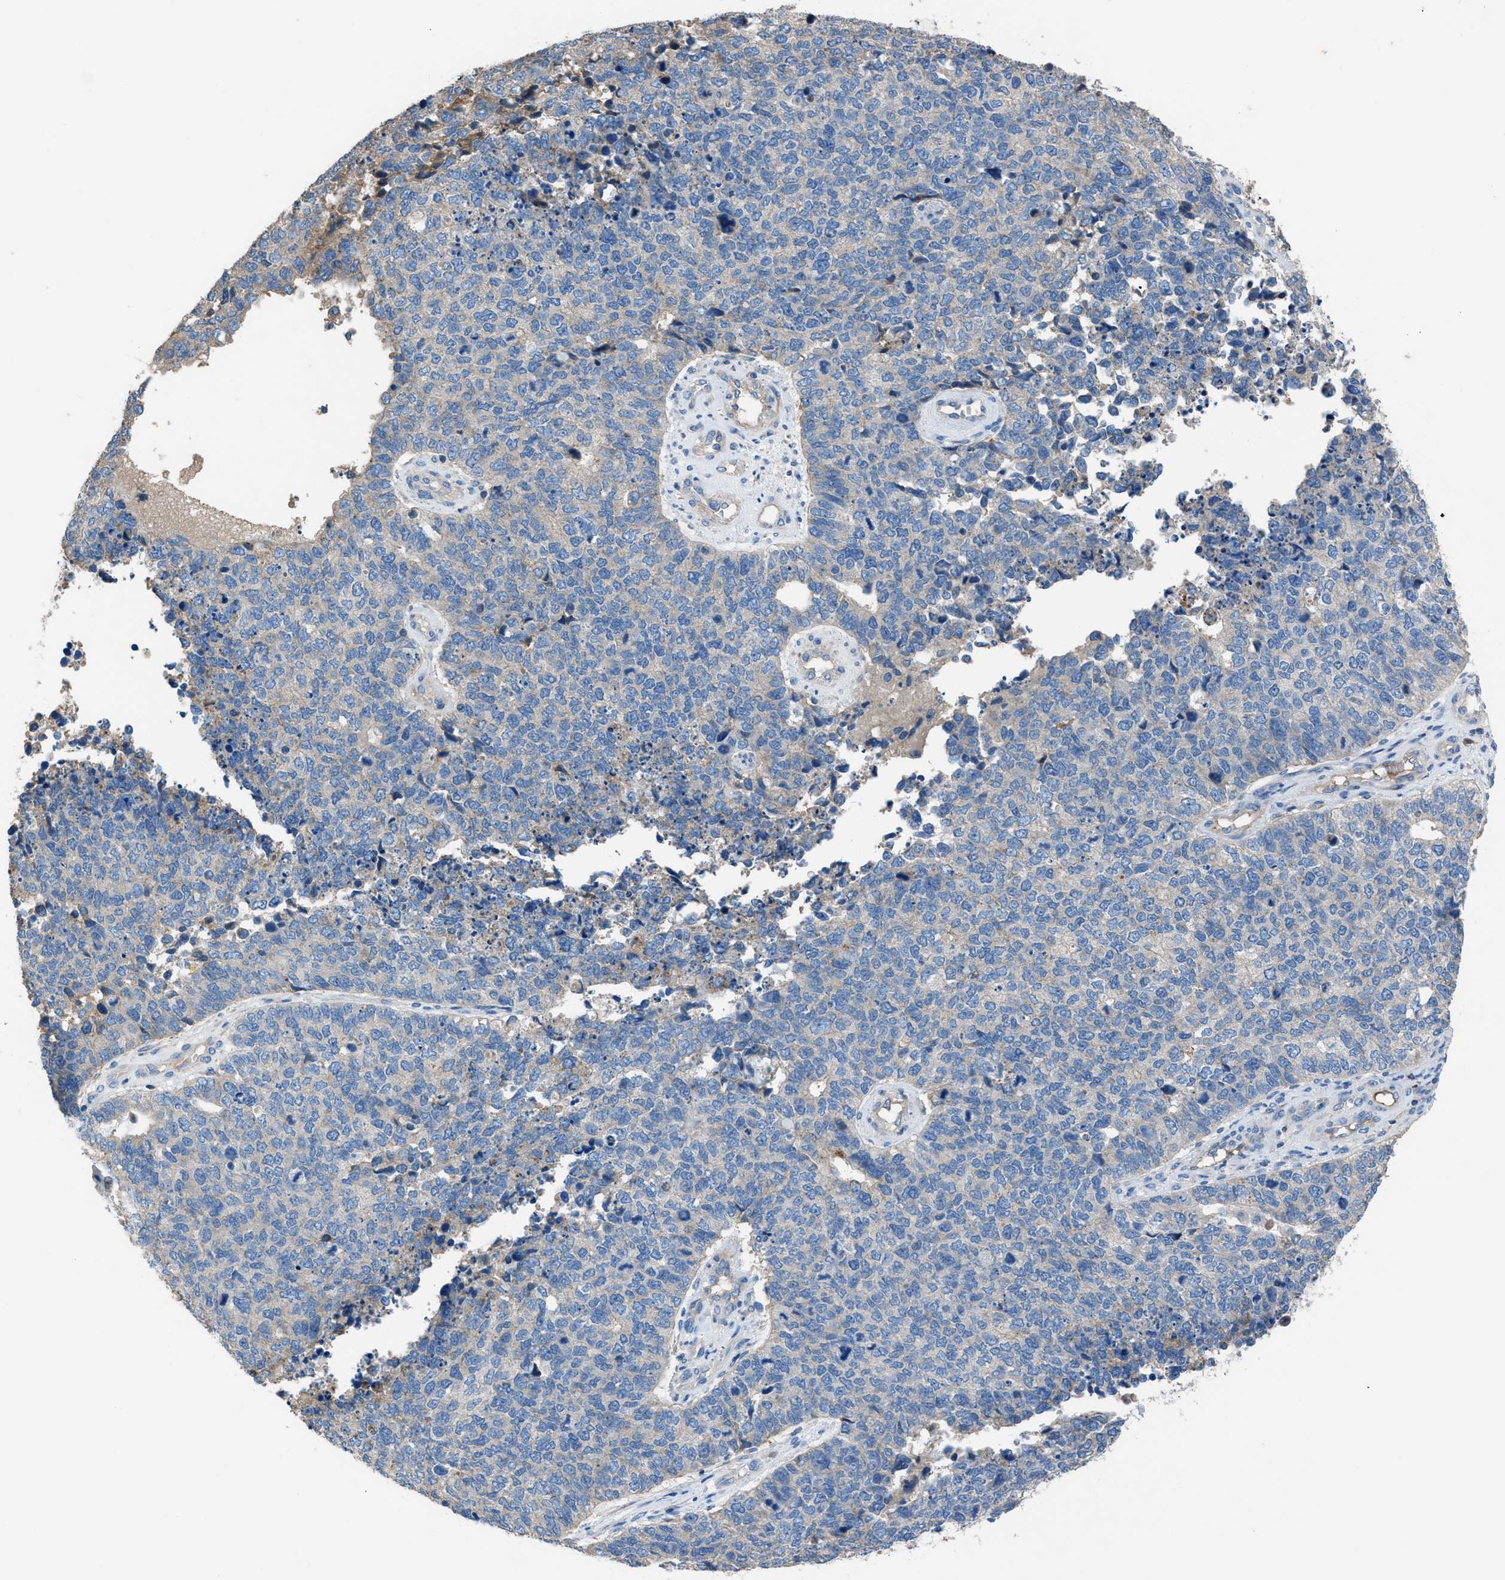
{"staining": {"intensity": "negative", "quantity": "none", "location": "none"}, "tissue": "cervical cancer", "cell_type": "Tumor cells", "image_type": "cancer", "snomed": [{"axis": "morphology", "description": "Squamous cell carcinoma, NOS"}, {"axis": "topography", "description": "Cervix"}], "caption": "Image shows no protein staining in tumor cells of cervical cancer tissue.", "gene": "SGCZ", "patient": {"sex": "female", "age": 63}}